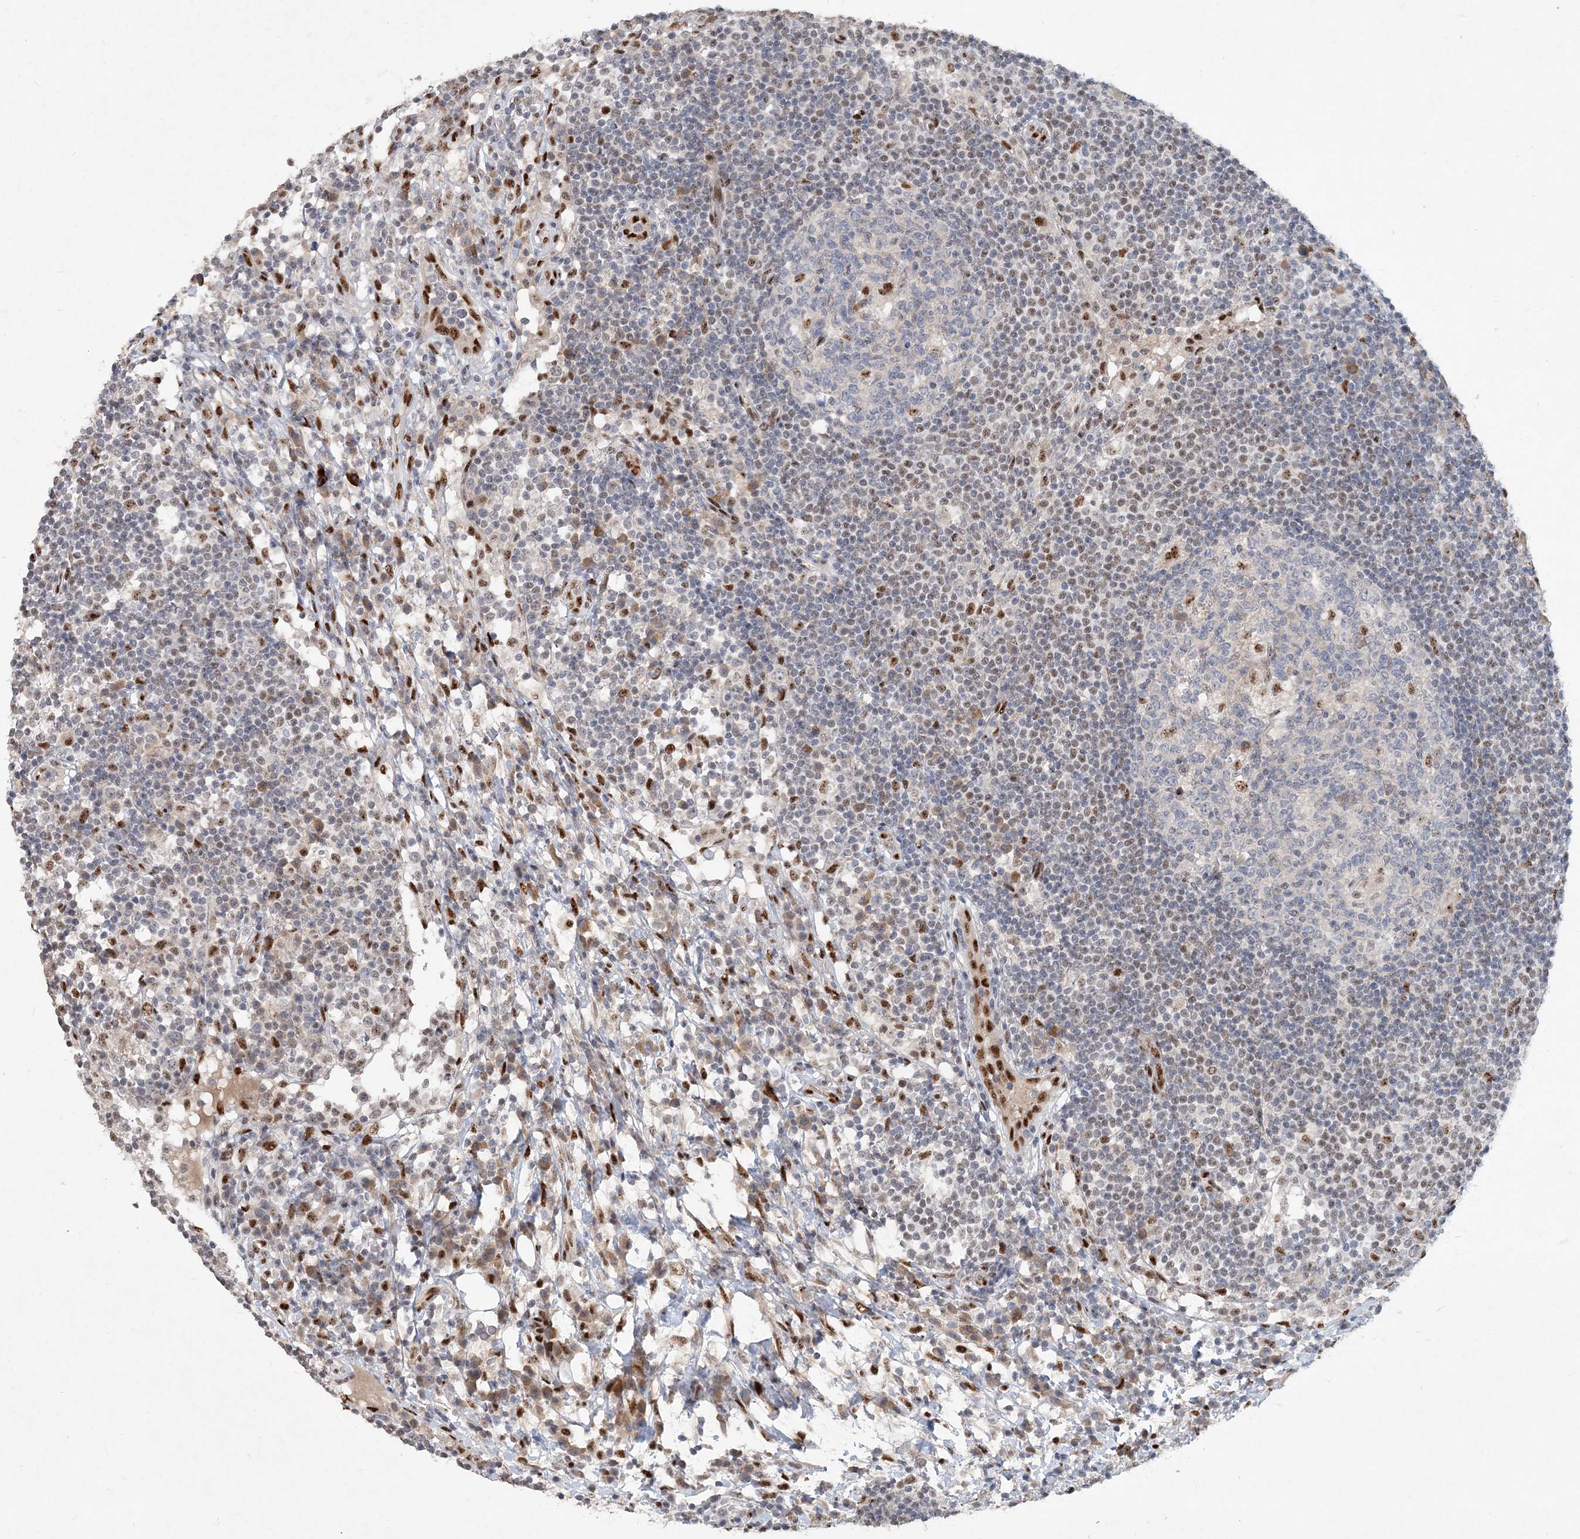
{"staining": {"intensity": "moderate", "quantity": "<25%", "location": "nuclear"}, "tissue": "lymph node", "cell_type": "Germinal center cells", "image_type": "normal", "snomed": [{"axis": "morphology", "description": "Normal tissue, NOS"}, {"axis": "topography", "description": "Lymph node"}], "caption": "Protein staining of unremarkable lymph node displays moderate nuclear positivity in about <25% of germinal center cells. (brown staining indicates protein expression, while blue staining denotes nuclei).", "gene": "GIN1", "patient": {"sex": "female", "age": 53}}